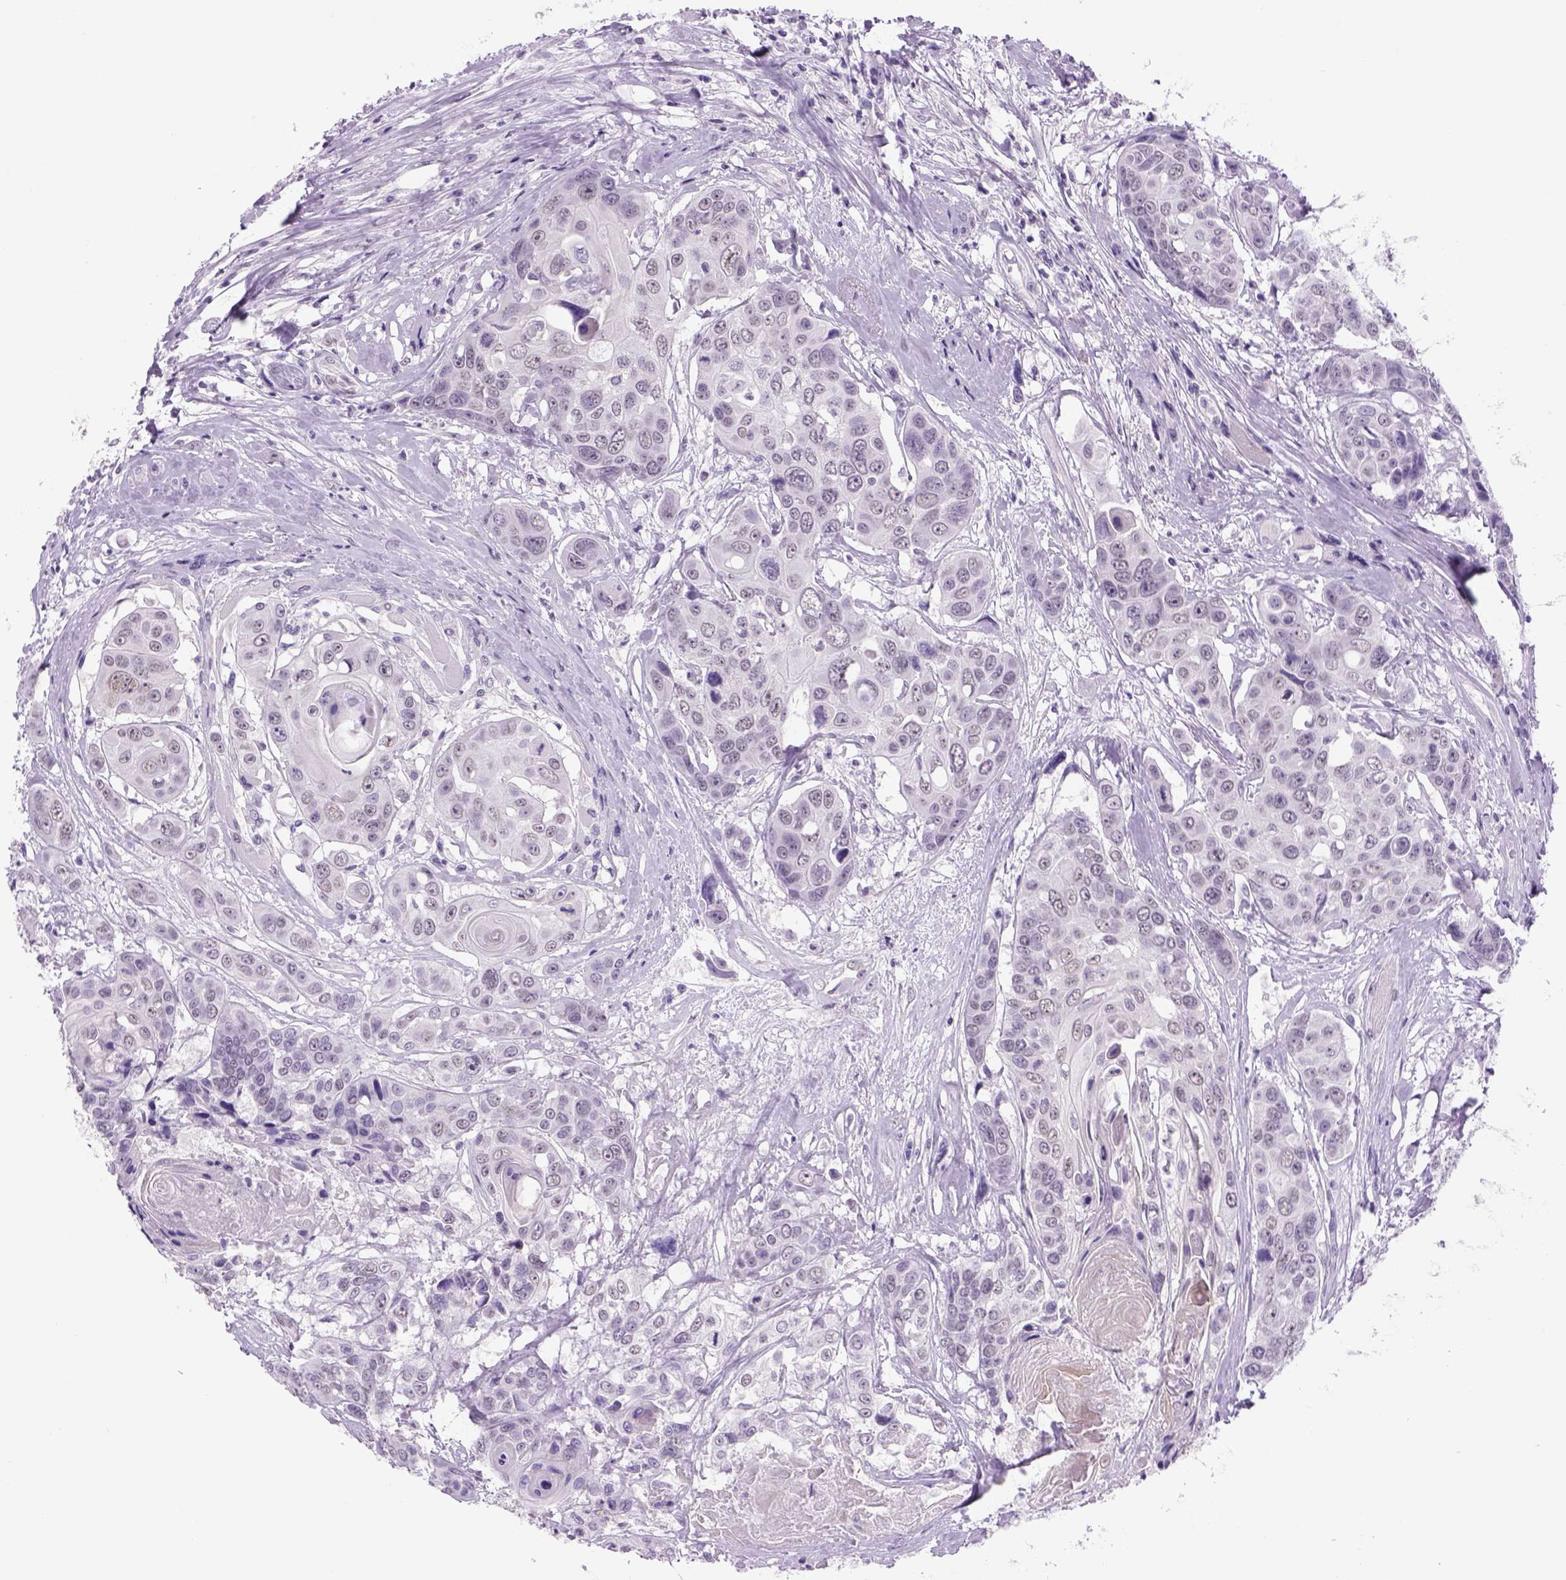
{"staining": {"intensity": "negative", "quantity": "none", "location": "none"}, "tissue": "head and neck cancer", "cell_type": "Tumor cells", "image_type": "cancer", "snomed": [{"axis": "morphology", "description": "Squamous cell carcinoma, NOS"}, {"axis": "topography", "description": "Oral tissue"}, {"axis": "topography", "description": "Head-Neck"}], "caption": "The photomicrograph shows no staining of tumor cells in squamous cell carcinoma (head and neck).", "gene": "DBH", "patient": {"sex": "male", "age": 56}}